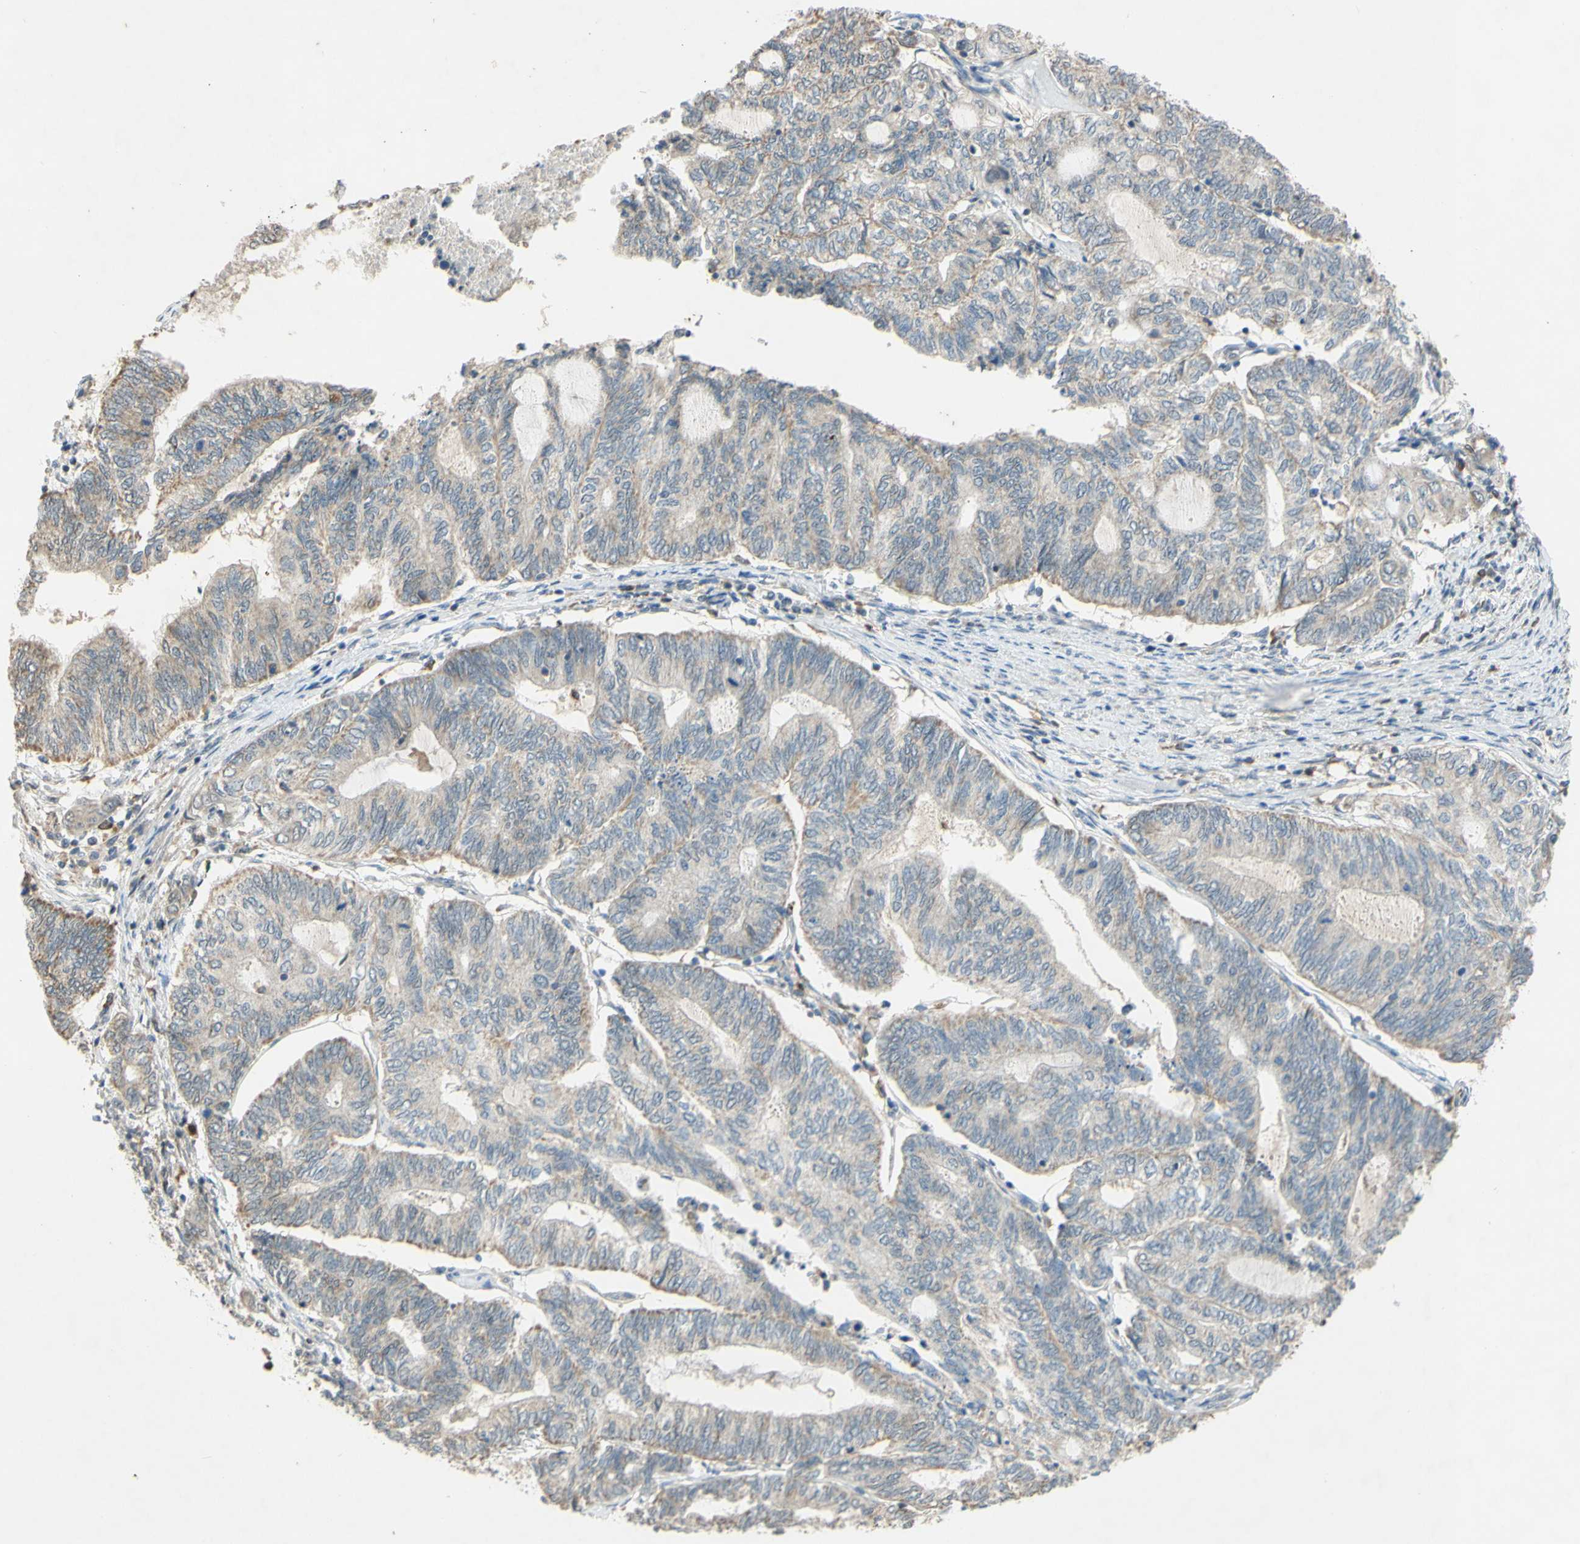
{"staining": {"intensity": "weak", "quantity": ">75%", "location": "cytoplasmic/membranous"}, "tissue": "endometrial cancer", "cell_type": "Tumor cells", "image_type": "cancer", "snomed": [{"axis": "morphology", "description": "Adenocarcinoma, NOS"}, {"axis": "topography", "description": "Uterus"}, {"axis": "topography", "description": "Endometrium"}], "caption": "Protein expression analysis of endometrial adenocarcinoma reveals weak cytoplasmic/membranous expression in about >75% of tumor cells.", "gene": "GATA1", "patient": {"sex": "female", "age": 70}}